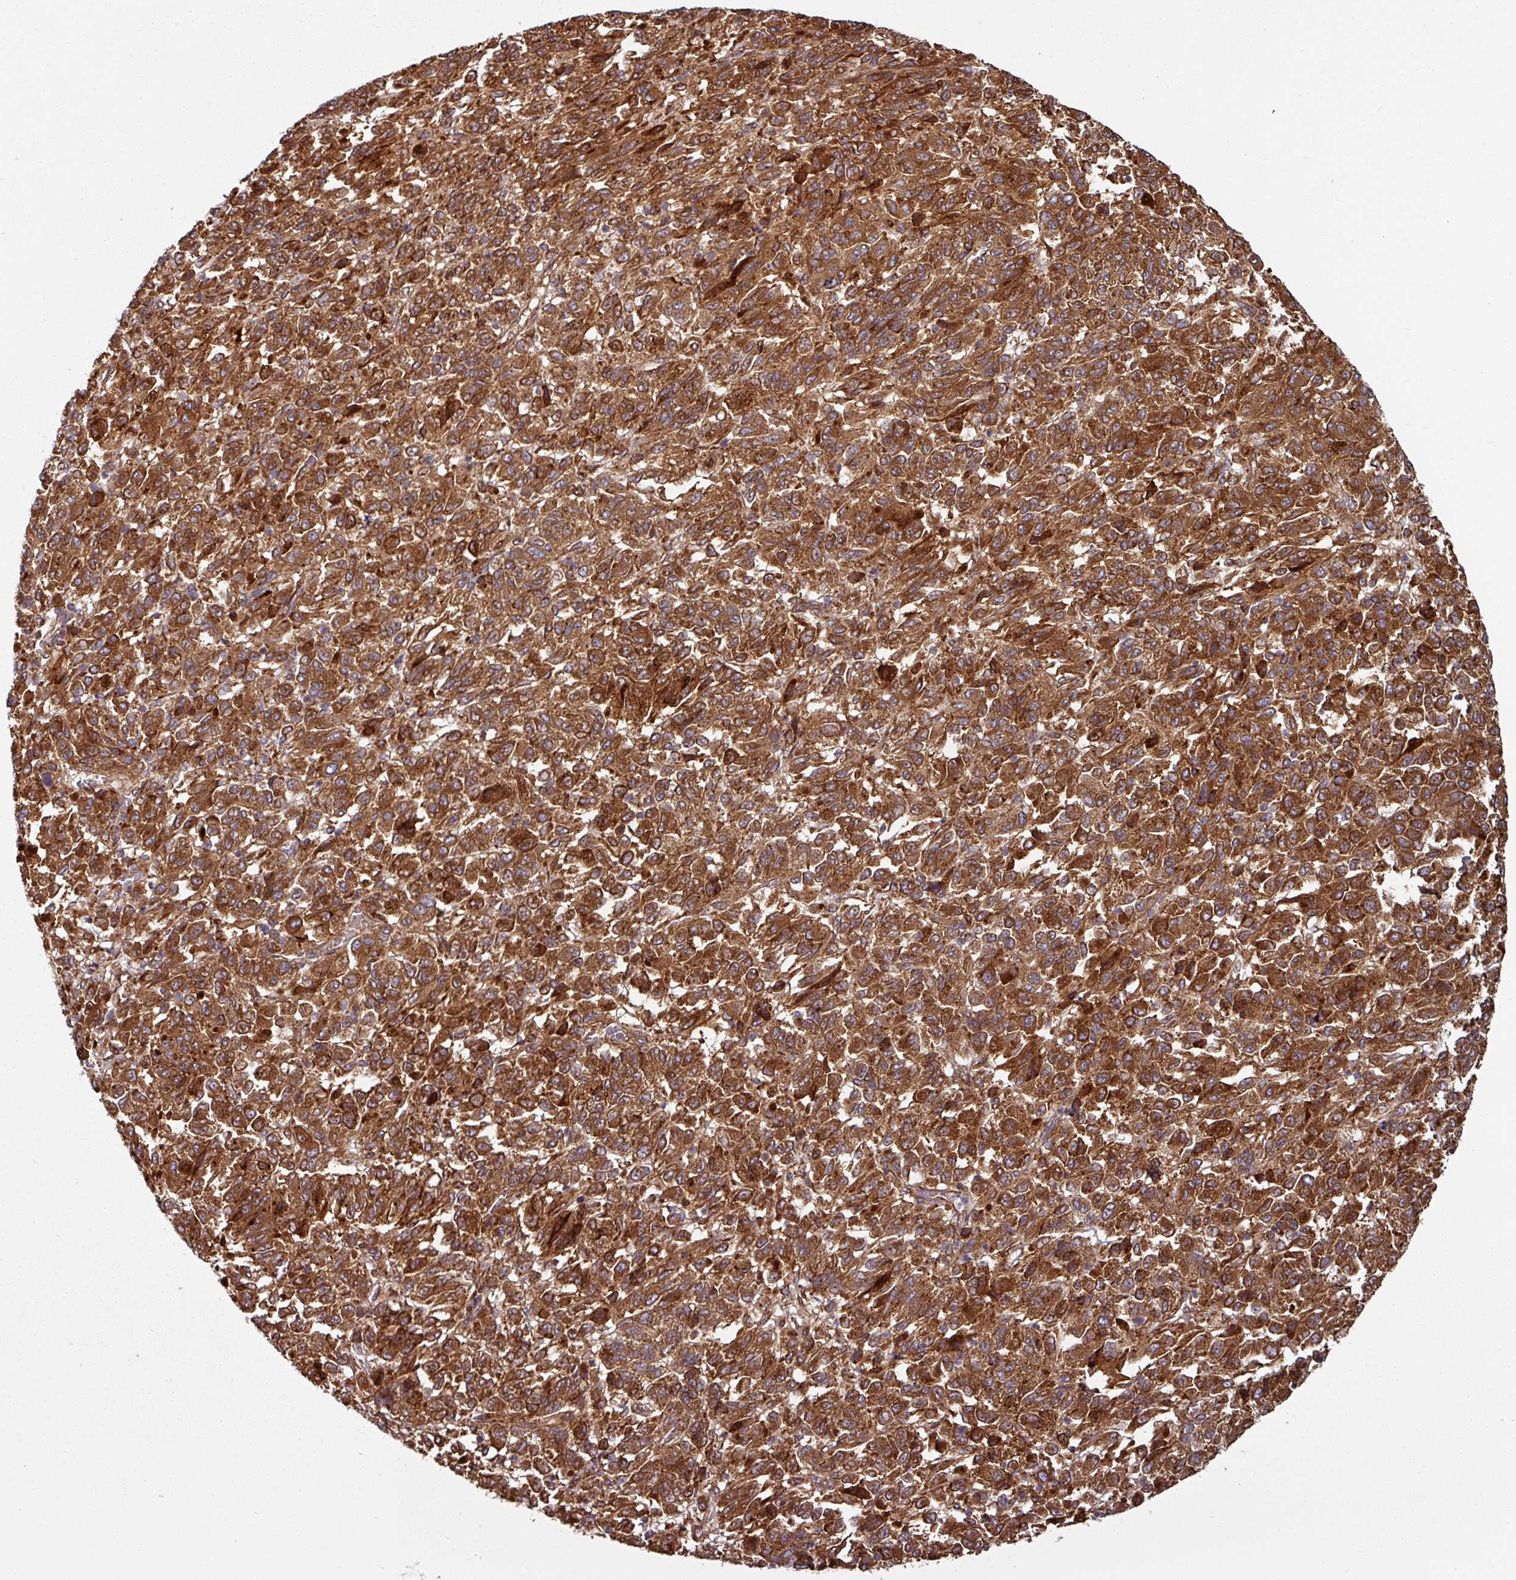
{"staining": {"intensity": "strong", "quantity": ">75%", "location": "cytoplasmic/membranous"}, "tissue": "melanoma", "cell_type": "Tumor cells", "image_type": "cancer", "snomed": [{"axis": "morphology", "description": "Malignant melanoma, Metastatic site"}, {"axis": "topography", "description": "Lung"}], "caption": "A histopathology image showing strong cytoplasmic/membranous staining in about >75% of tumor cells in malignant melanoma (metastatic site), as visualized by brown immunohistochemical staining.", "gene": "RAB5A", "patient": {"sex": "male", "age": 64}}